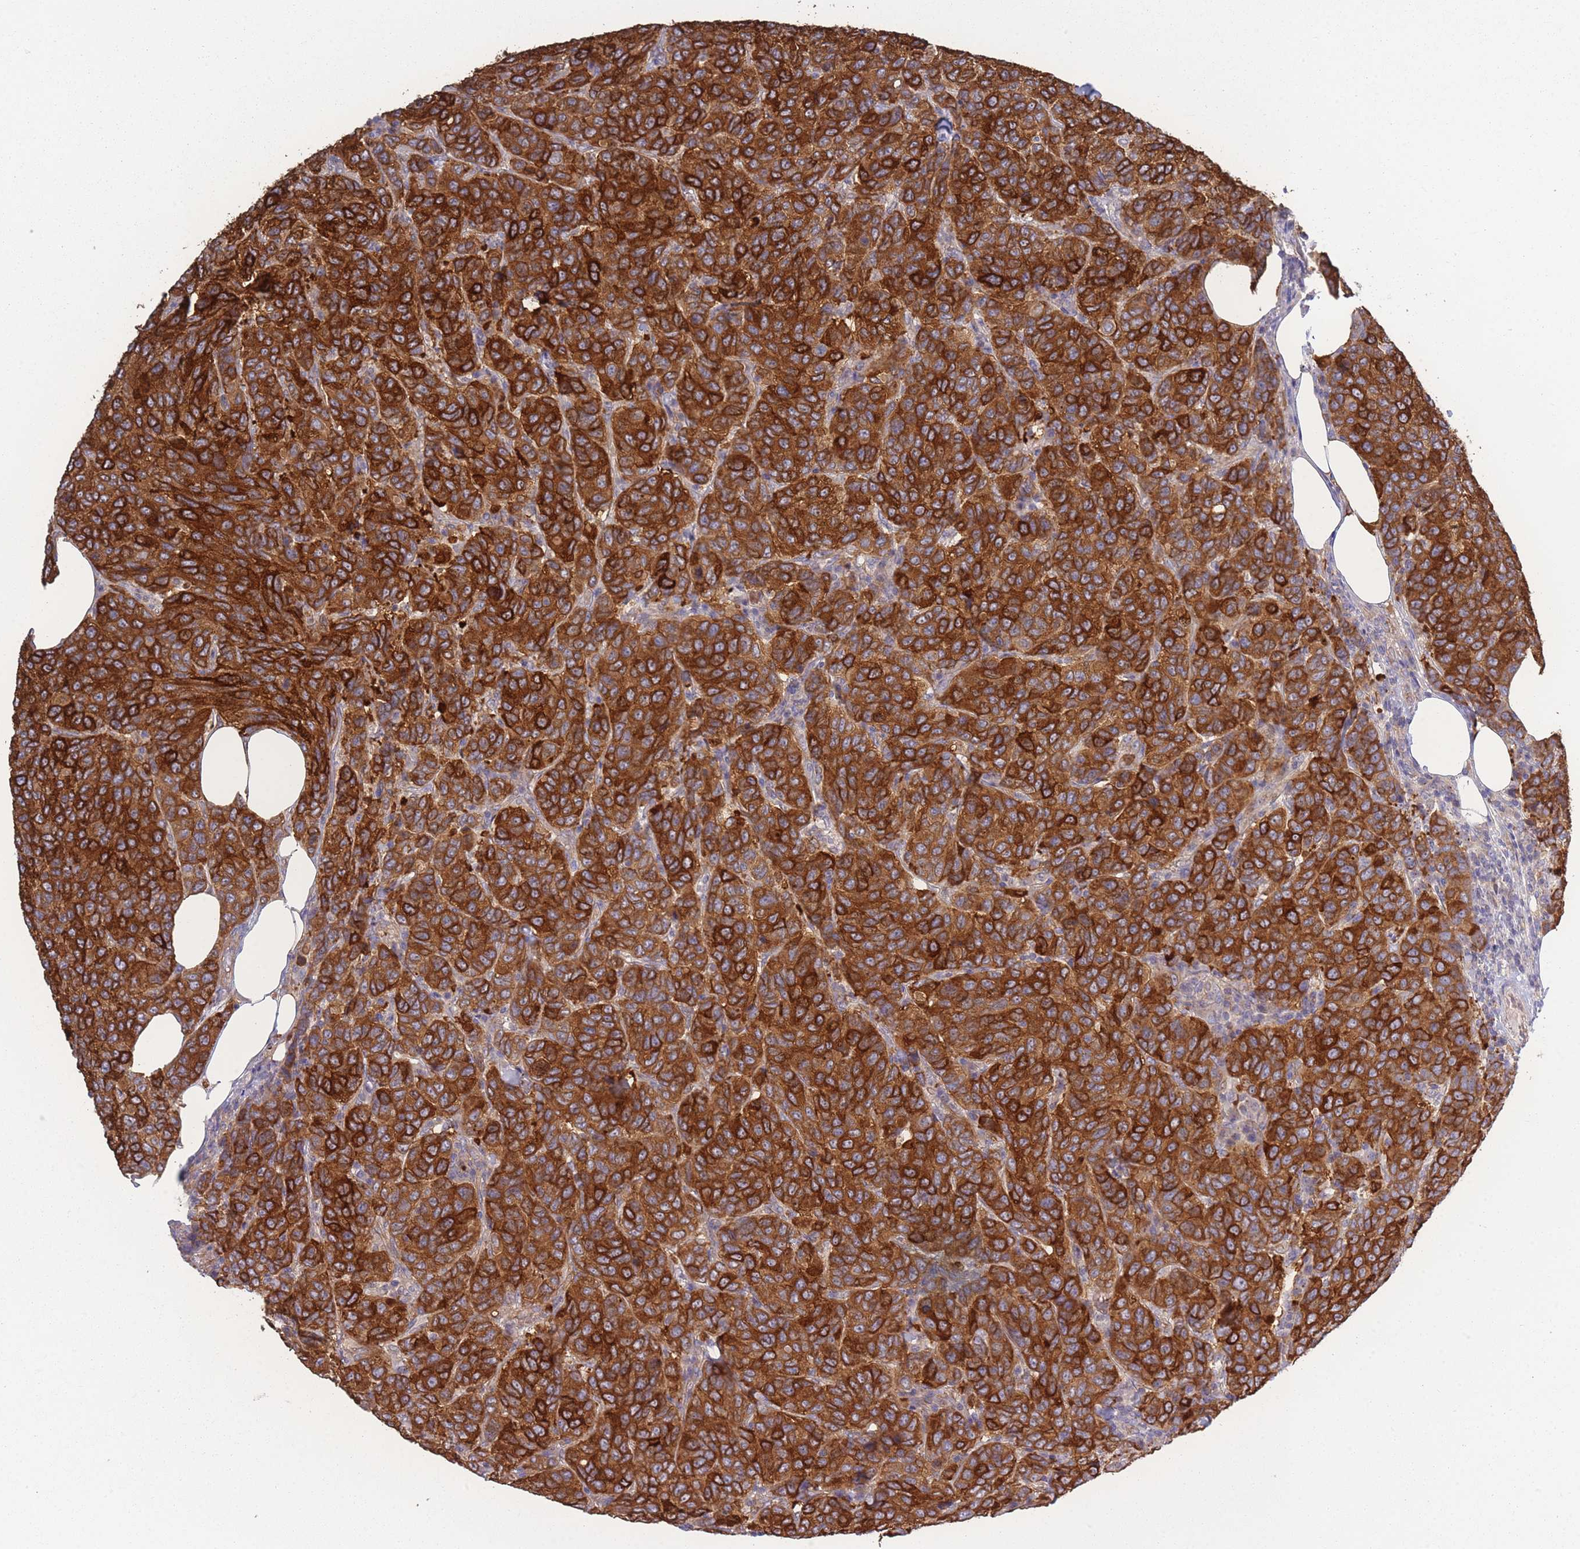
{"staining": {"intensity": "strong", "quantity": ">75%", "location": "cytoplasmic/membranous"}, "tissue": "breast cancer", "cell_type": "Tumor cells", "image_type": "cancer", "snomed": [{"axis": "morphology", "description": "Duct carcinoma"}, {"axis": "topography", "description": "Breast"}], "caption": "Immunohistochemical staining of human breast cancer (invasive ductal carcinoma) exhibits strong cytoplasmic/membranous protein positivity in about >75% of tumor cells. (DAB (3,3'-diaminobenzidine) = brown stain, brightfield microscopy at high magnification).", "gene": "STEAP3", "patient": {"sex": "female", "age": 55}}